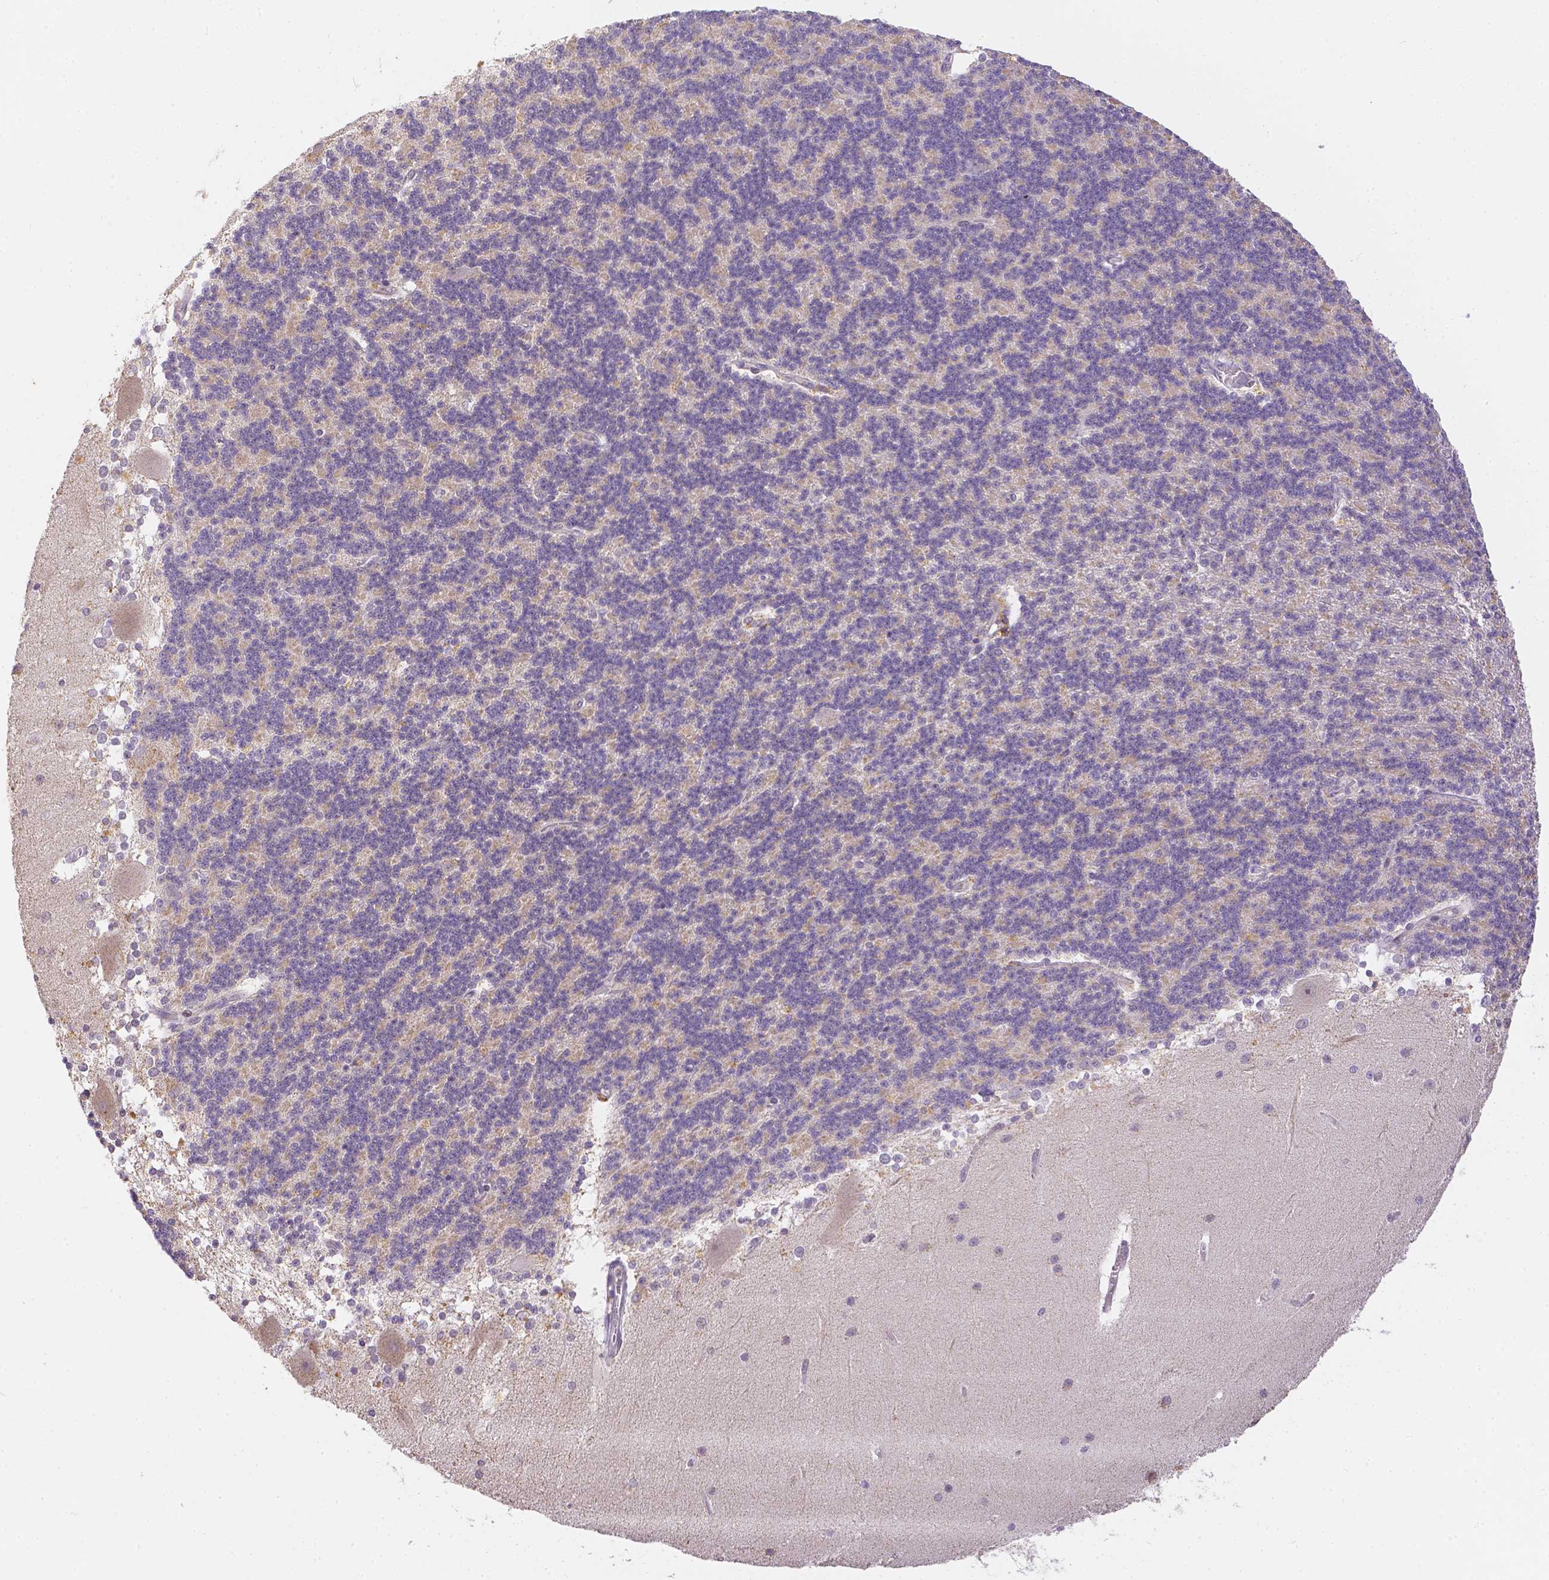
{"staining": {"intensity": "moderate", "quantity": "25%-75%", "location": "cytoplasmic/membranous"}, "tissue": "cerebellum", "cell_type": "Cells in granular layer", "image_type": "normal", "snomed": [{"axis": "morphology", "description": "Normal tissue, NOS"}, {"axis": "topography", "description": "Cerebellum"}], "caption": "Immunohistochemical staining of benign cerebellum displays 25%-75% levels of moderate cytoplasmic/membranous protein positivity in about 25%-75% of cells in granular layer. The protein is stained brown, and the nuclei are stained in blue (DAB (3,3'-diaminobenzidine) IHC with brightfield microscopy, high magnification).", "gene": "ZNF280B", "patient": {"sex": "female", "age": 19}}